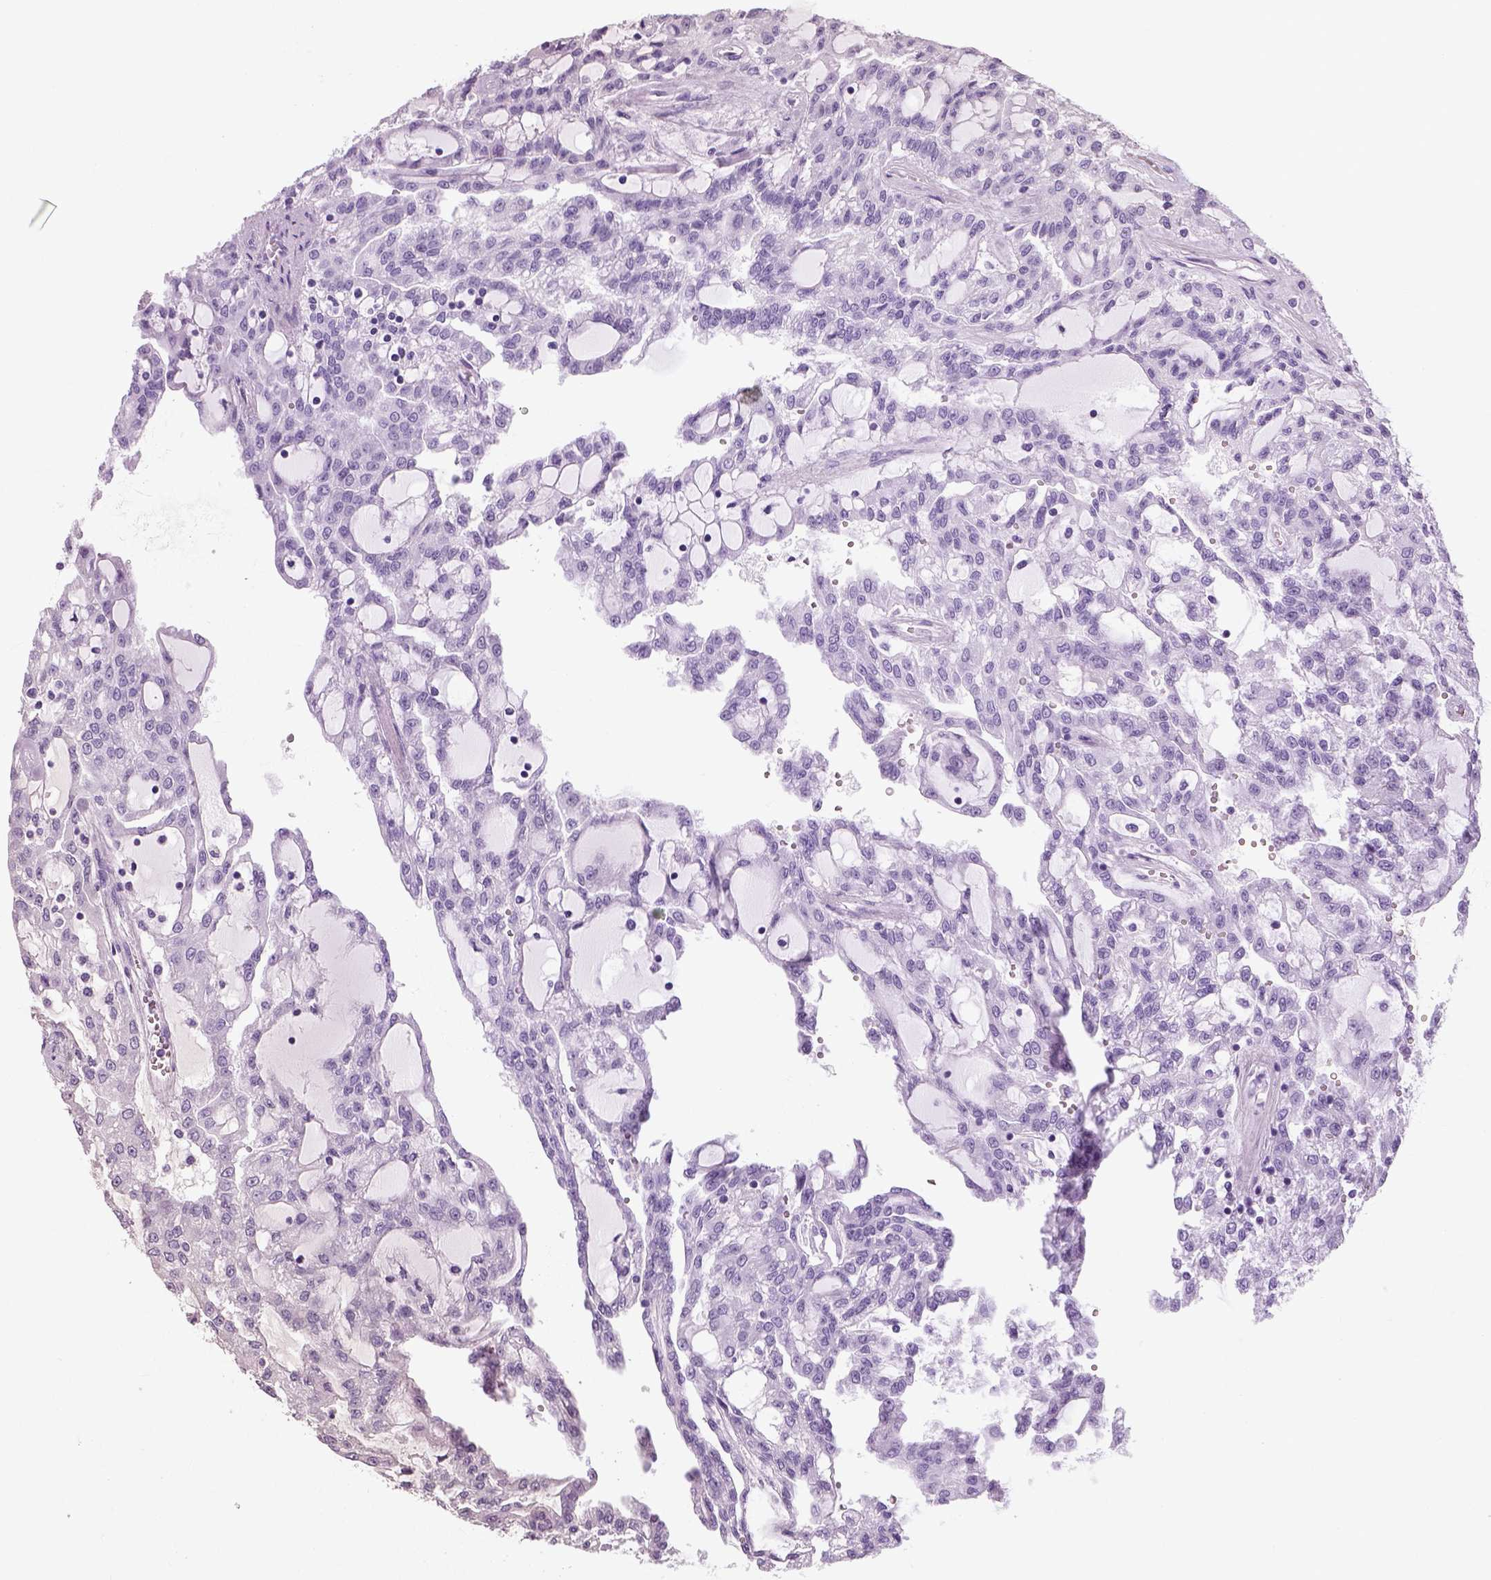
{"staining": {"intensity": "negative", "quantity": "none", "location": "none"}, "tissue": "renal cancer", "cell_type": "Tumor cells", "image_type": "cancer", "snomed": [{"axis": "morphology", "description": "Adenocarcinoma, NOS"}, {"axis": "topography", "description": "Kidney"}], "caption": "Immunohistochemistry (IHC) micrograph of human adenocarcinoma (renal) stained for a protein (brown), which reveals no staining in tumor cells.", "gene": "NECAB1", "patient": {"sex": "male", "age": 63}}